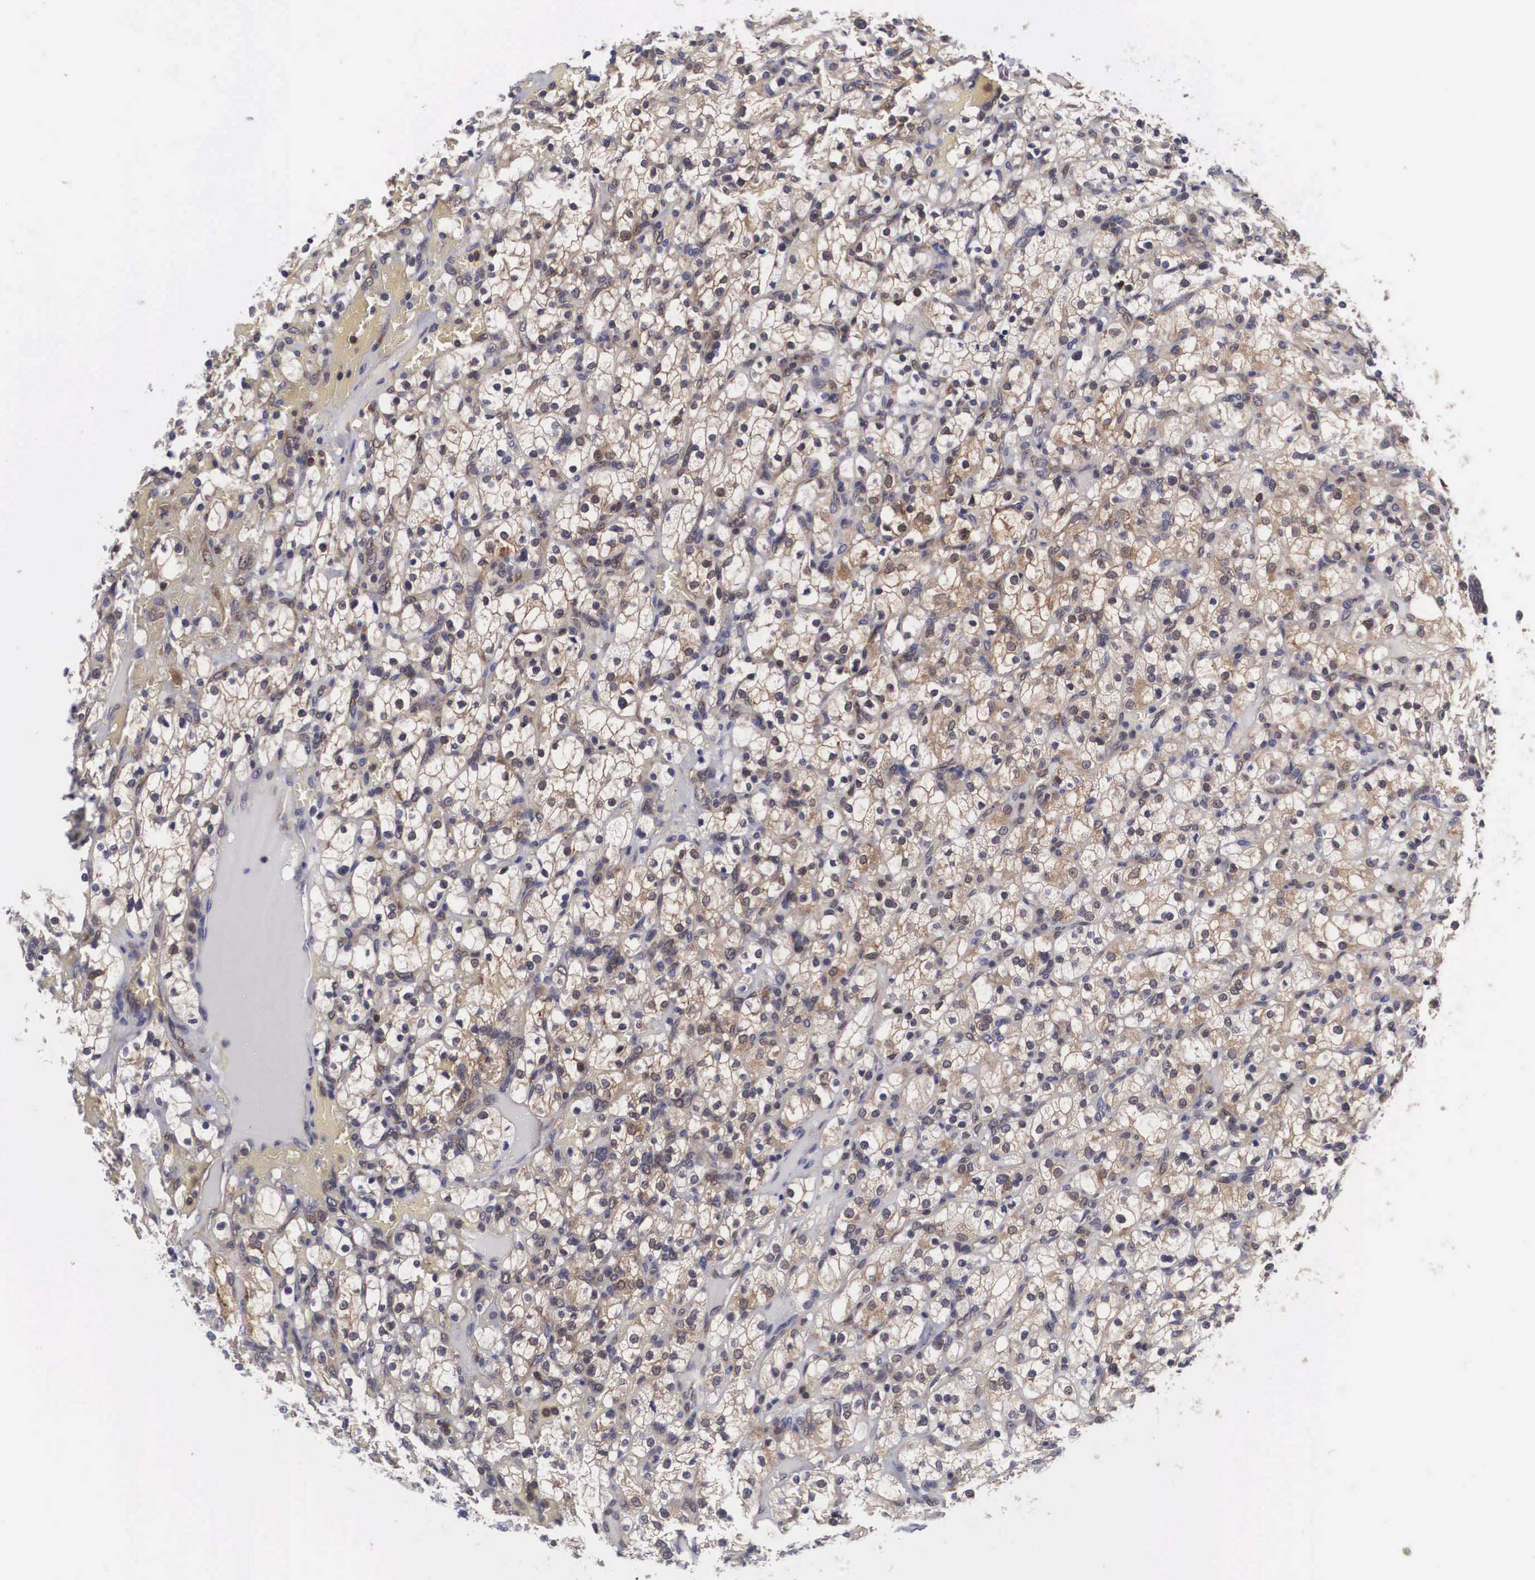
{"staining": {"intensity": "weak", "quantity": ">75%", "location": "cytoplasmic/membranous"}, "tissue": "renal cancer", "cell_type": "Tumor cells", "image_type": "cancer", "snomed": [{"axis": "morphology", "description": "Adenocarcinoma, NOS"}, {"axis": "topography", "description": "Kidney"}], "caption": "Protein staining by immunohistochemistry shows weak cytoplasmic/membranous staining in approximately >75% of tumor cells in adenocarcinoma (renal).", "gene": "ADSL", "patient": {"sex": "female", "age": 83}}